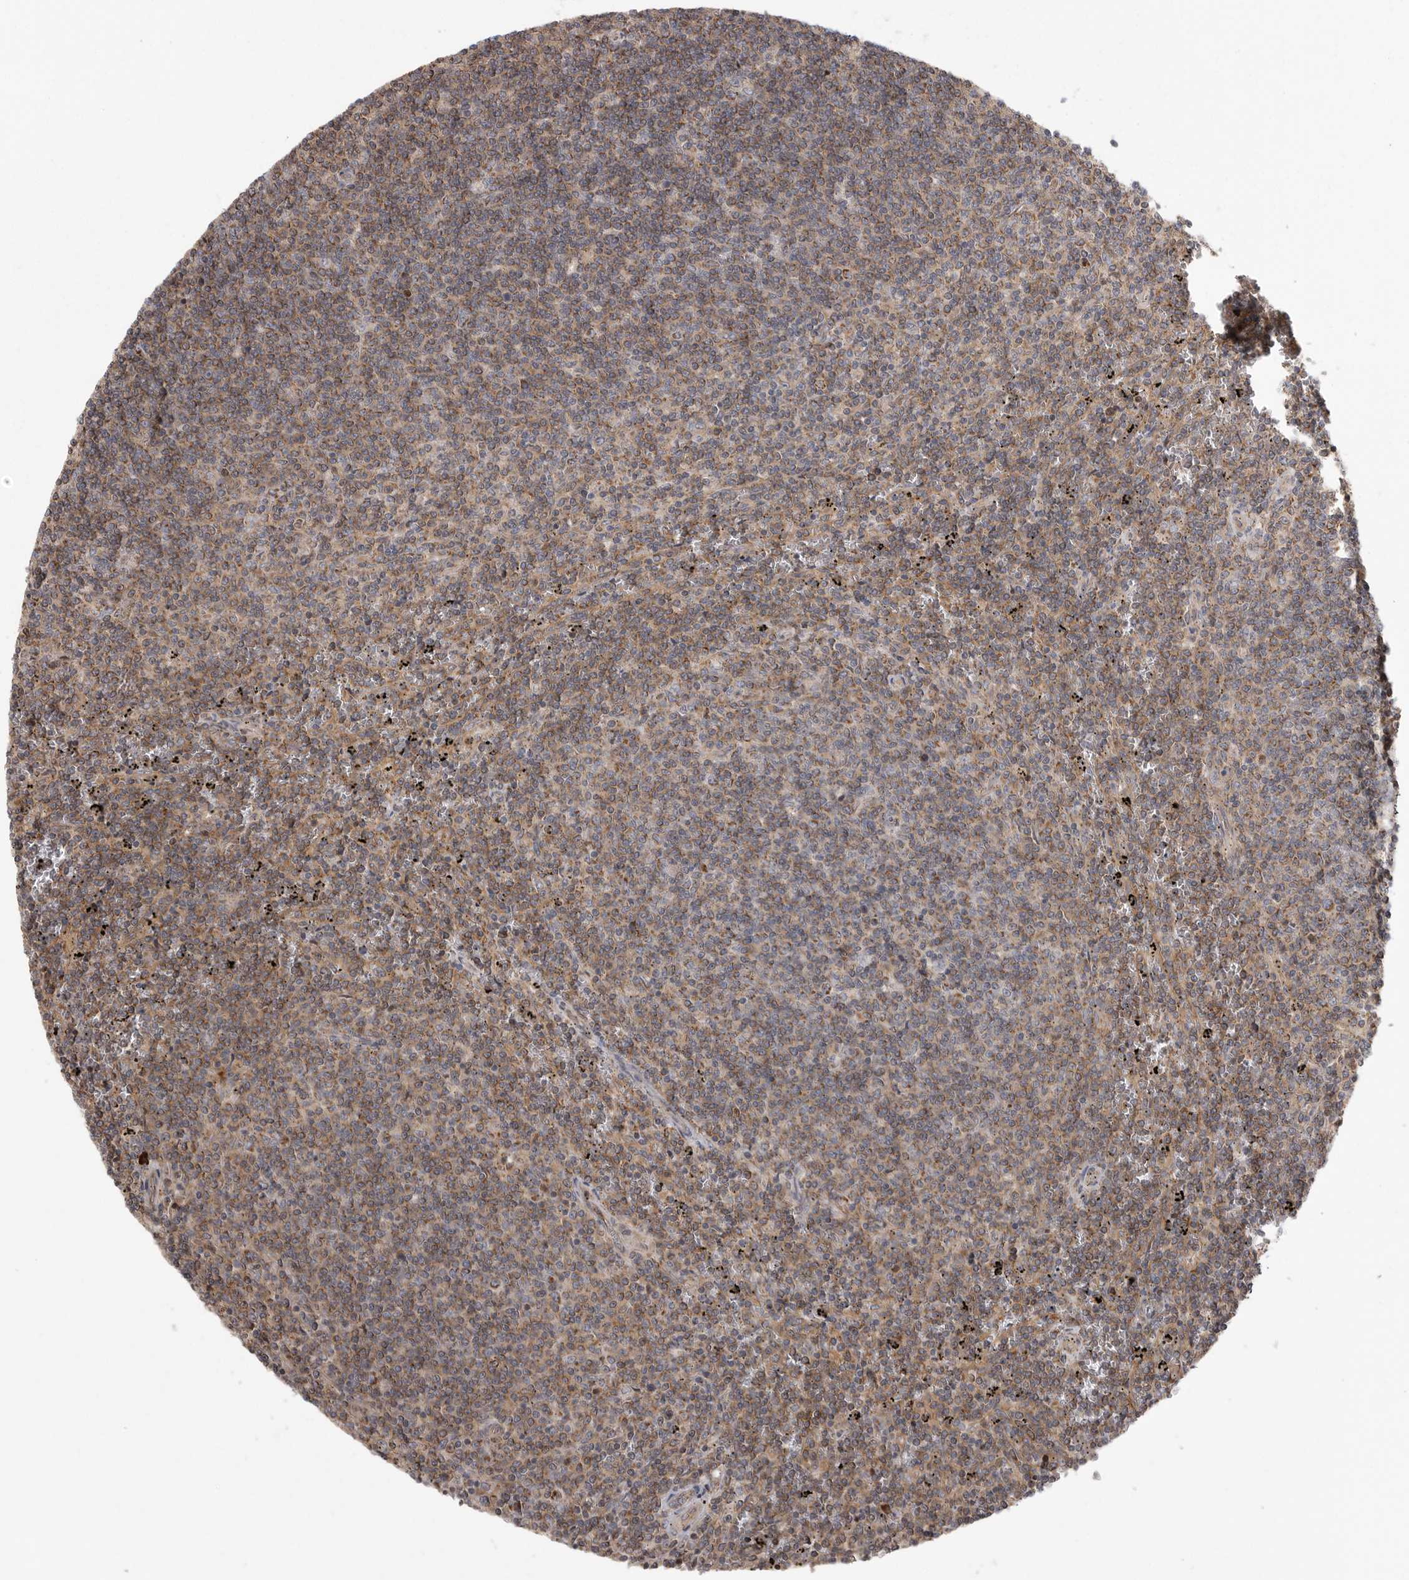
{"staining": {"intensity": "weak", "quantity": ">75%", "location": "cytoplasmic/membranous"}, "tissue": "lymphoma", "cell_type": "Tumor cells", "image_type": "cancer", "snomed": [{"axis": "morphology", "description": "Malignant lymphoma, non-Hodgkin's type, Low grade"}, {"axis": "topography", "description": "Spleen"}], "caption": "Lymphoma was stained to show a protein in brown. There is low levels of weak cytoplasmic/membranous positivity in about >75% of tumor cells.", "gene": "OXR1", "patient": {"sex": "female", "age": 50}}